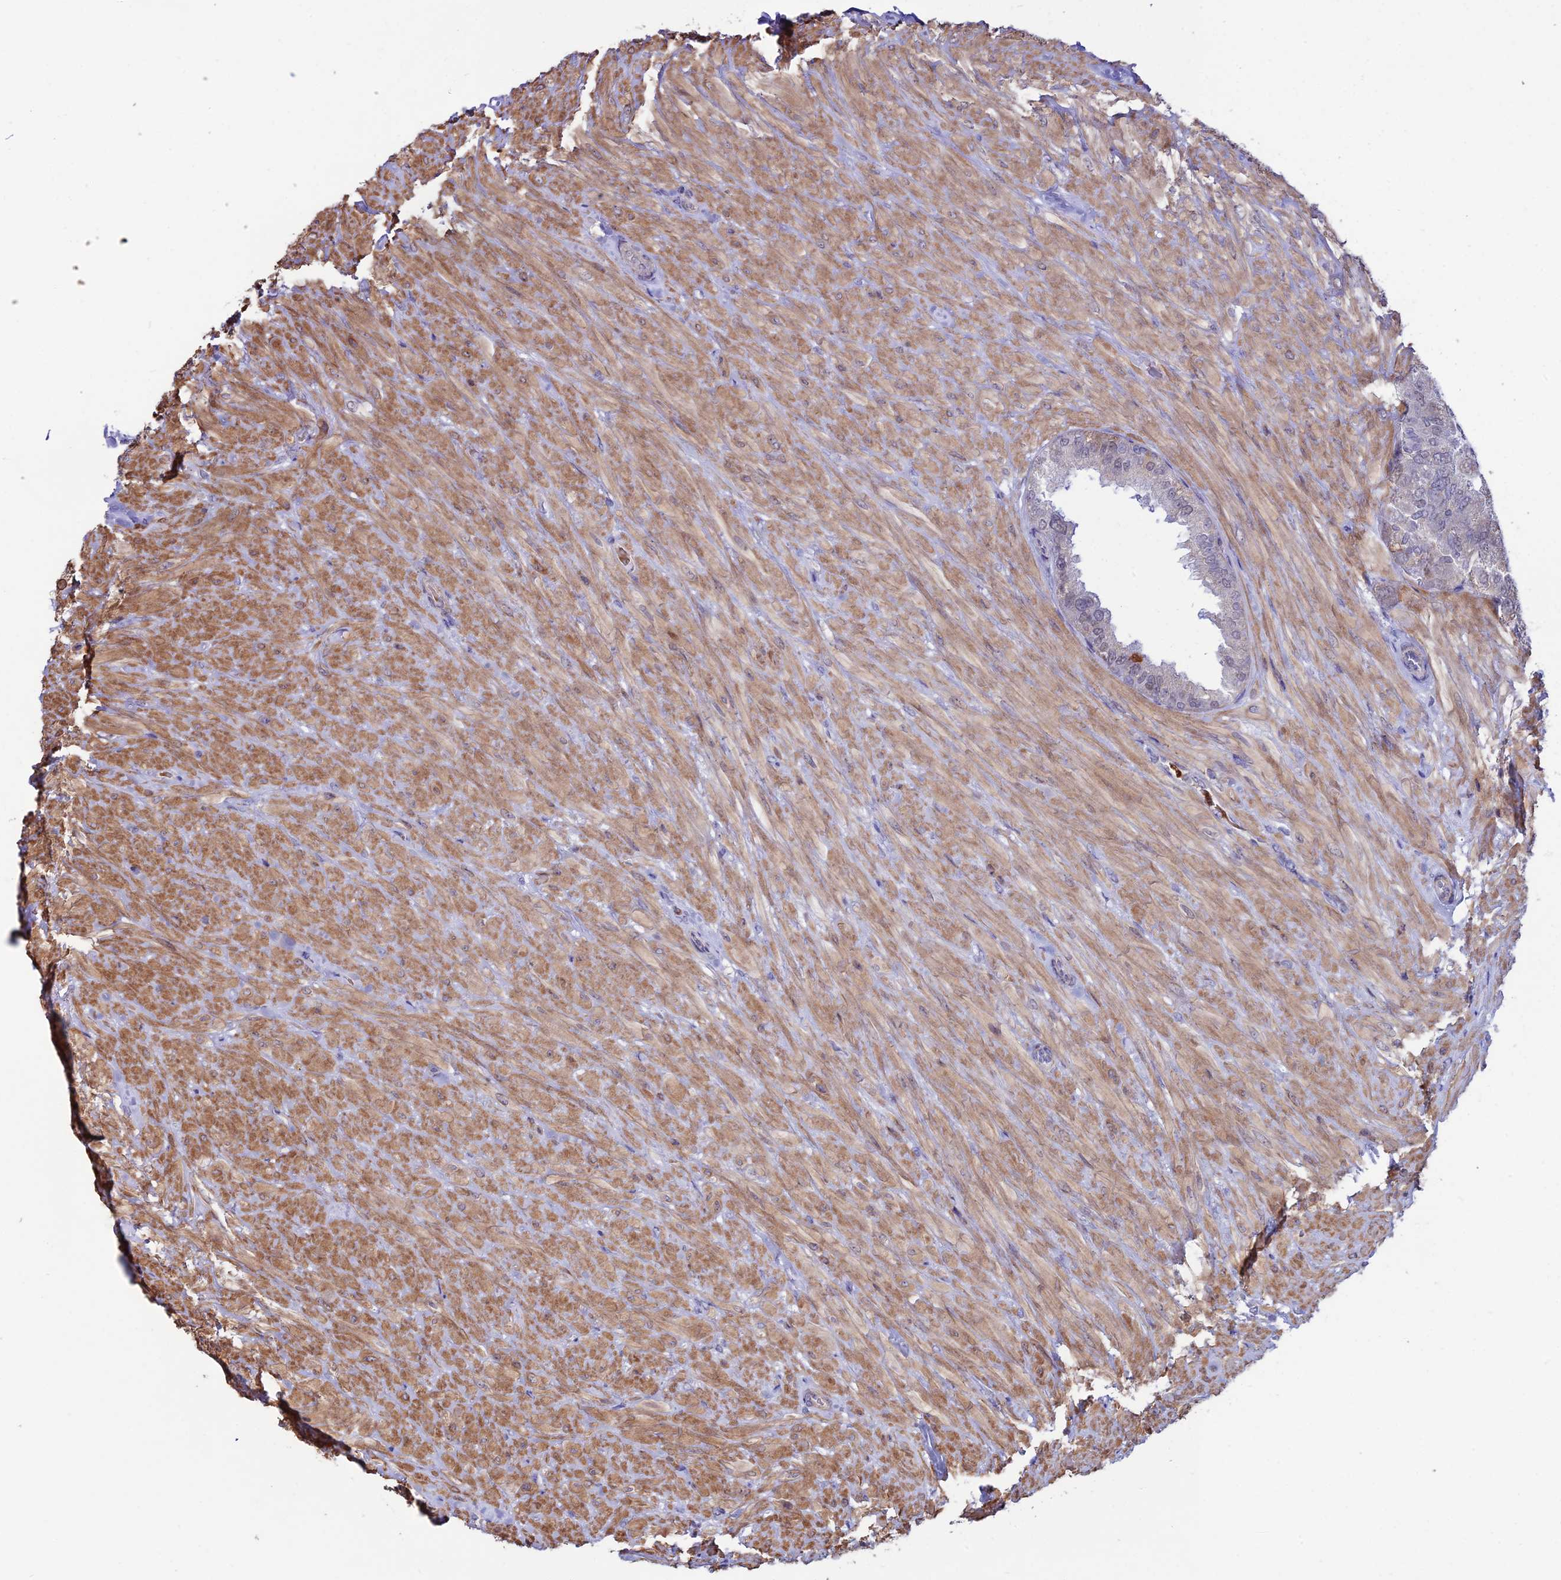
{"staining": {"intensity": "moderate", "quantity": "<25%", "location": "nuclear"}, "tissue": "seminal vesicle", "cell_type": "Glandular cells", "image_type": "normal", "snomed": [{"axis": "morphology", "description": "Normal tissue, NOS"}, {"axis": "topography", "description": "Seminal veicle"}, {"axis": "topography", "description": "Peripheral nerve tissue"}], "caption": "A brown stain highlights moderate nuclear expression of a protein in glandular cells of normal seminal vesicle. Nuclei are stained in blue.", "gene": "COL6A6", "patient": {"sex": "male", "age": 63}}